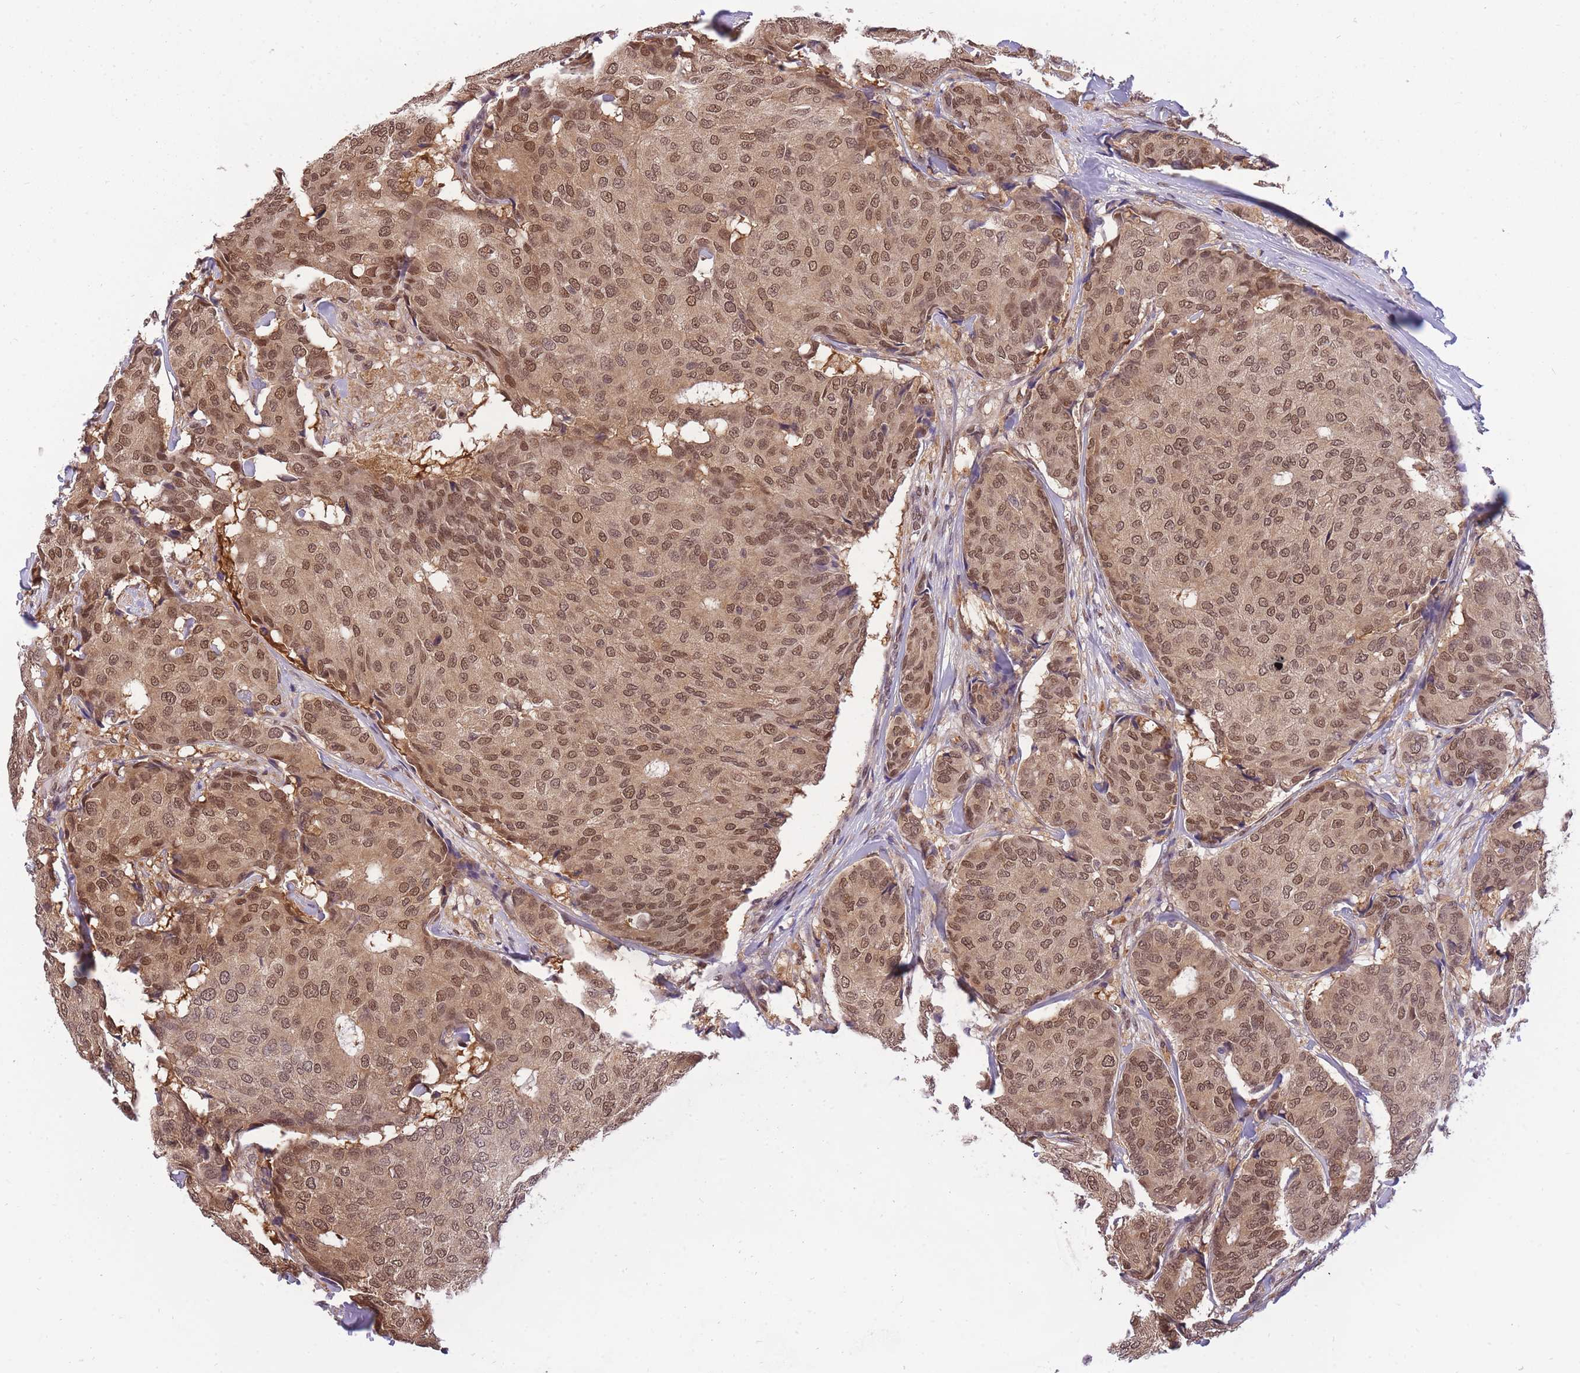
{"staining": {"intensity": "moderate", "quantity": ">75%", "location": "cytoplasmic/membranous,nuclear"}, "tissue": "breast cancer", "cell_type": "Tumor cells", "image_type": "cancer", "snomed": [{"axis": "morphology", "description": "Duct carcinoma"}, {"axis": "topography", "description": "Breast"}], "caption": "Human breast cancer (intraductal carcinoma) stained with a protein marker exhibits moderate staining in tumor cells.", "gene": "CDIP1", "patient": {"sex": "female", "age": 75}}